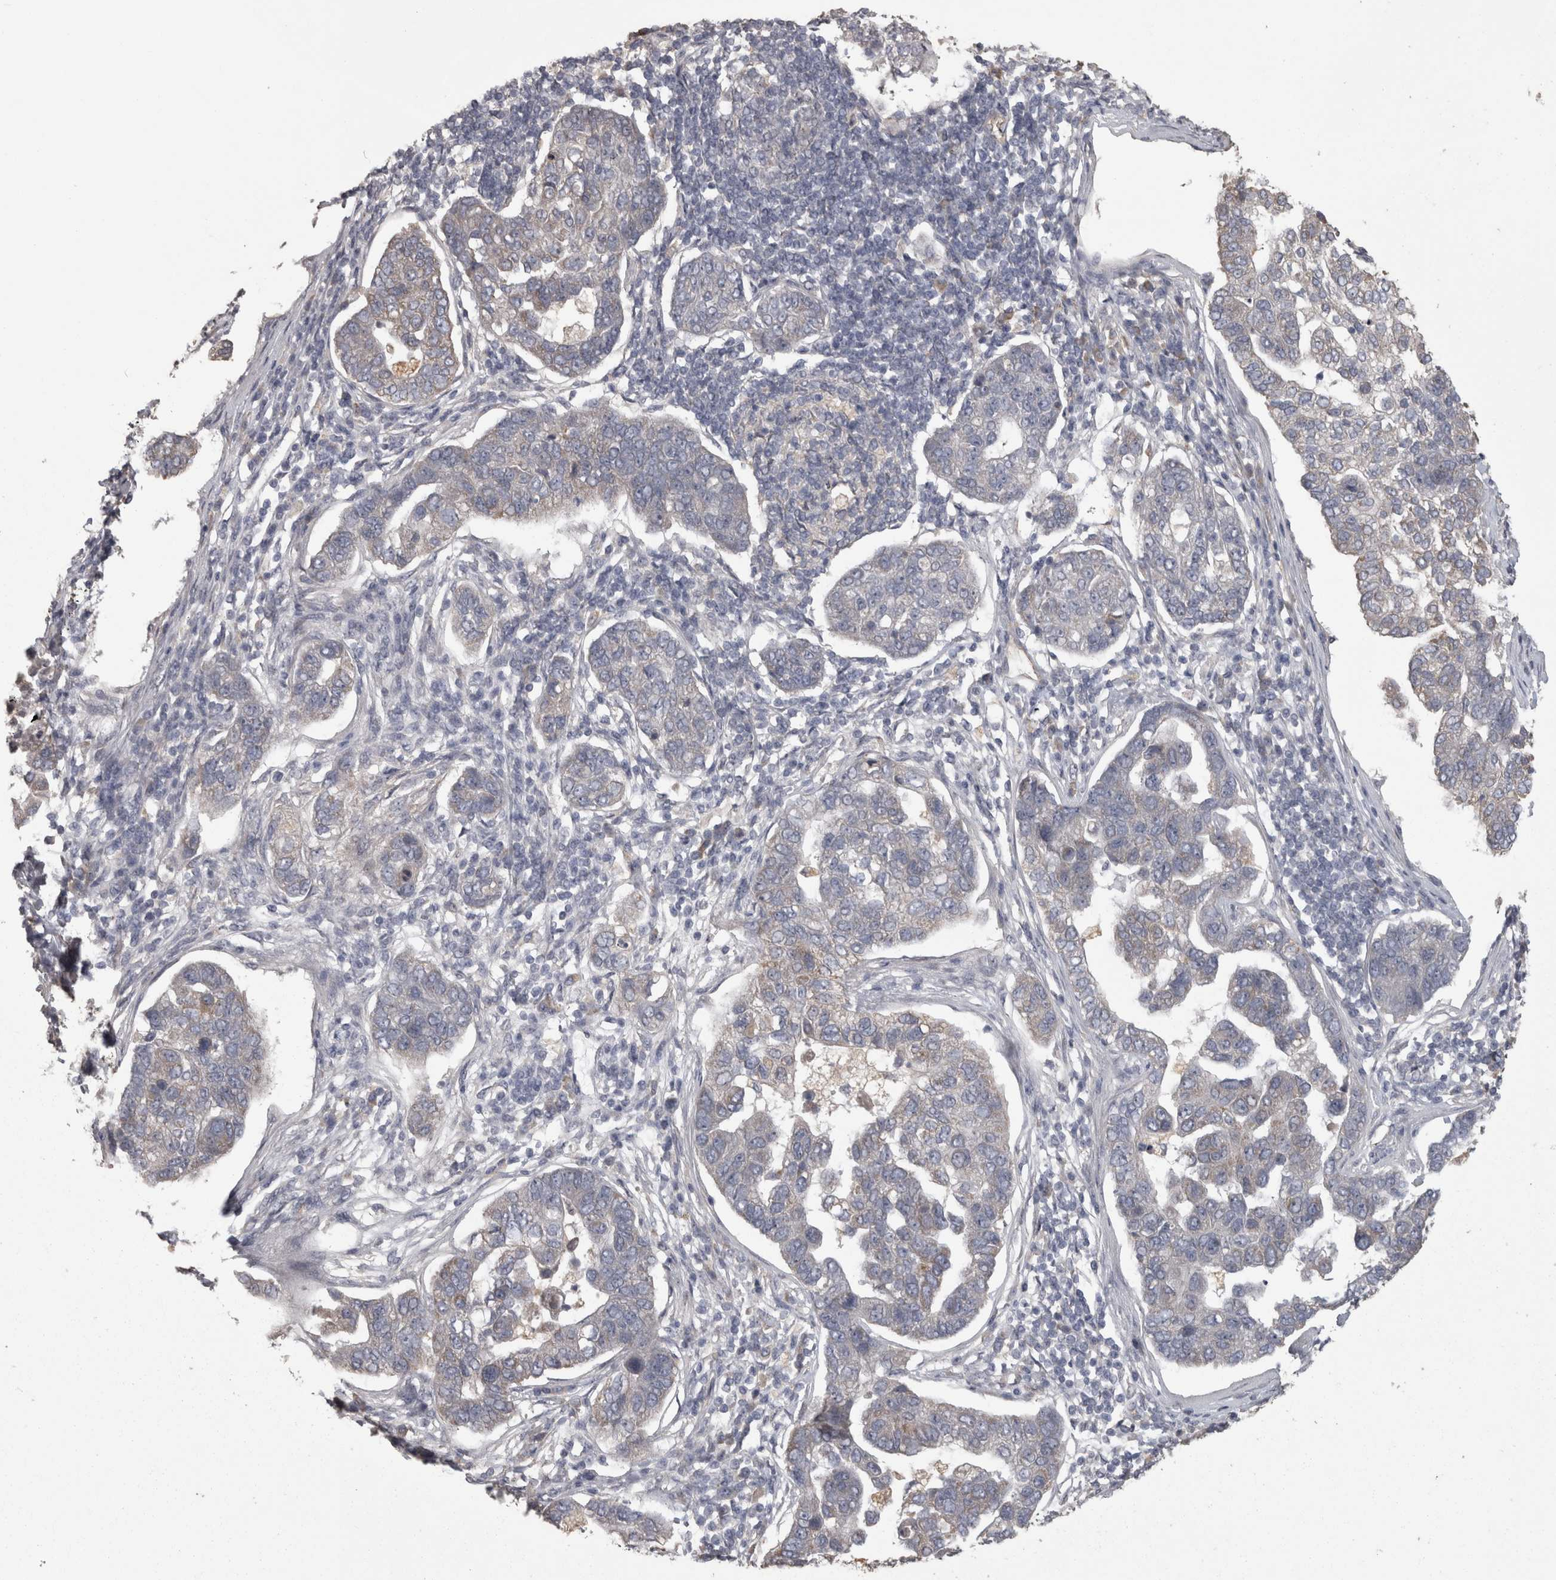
{"staining": {"intensity": "weak", "quantity": "<25%", "location": "cytoplasmic/membranous"}, "tissue": "pancreatic cancer", "cell_type": "Tumor cells", "image_type": "cancer", "snomed": [{"axis": "morphology", "description": "Adenocarcinoma, NOS"}, {"axis": "topography", "description": "Pancreas"}], "caption": "An IHC histopathology image of pancreatic adenocarcinoma is shown. There is no staining in tumor cells of pancreatic adenocarcinoma.", "gene": "RAB29", "patient": {"sex": "female", "age": 61}}